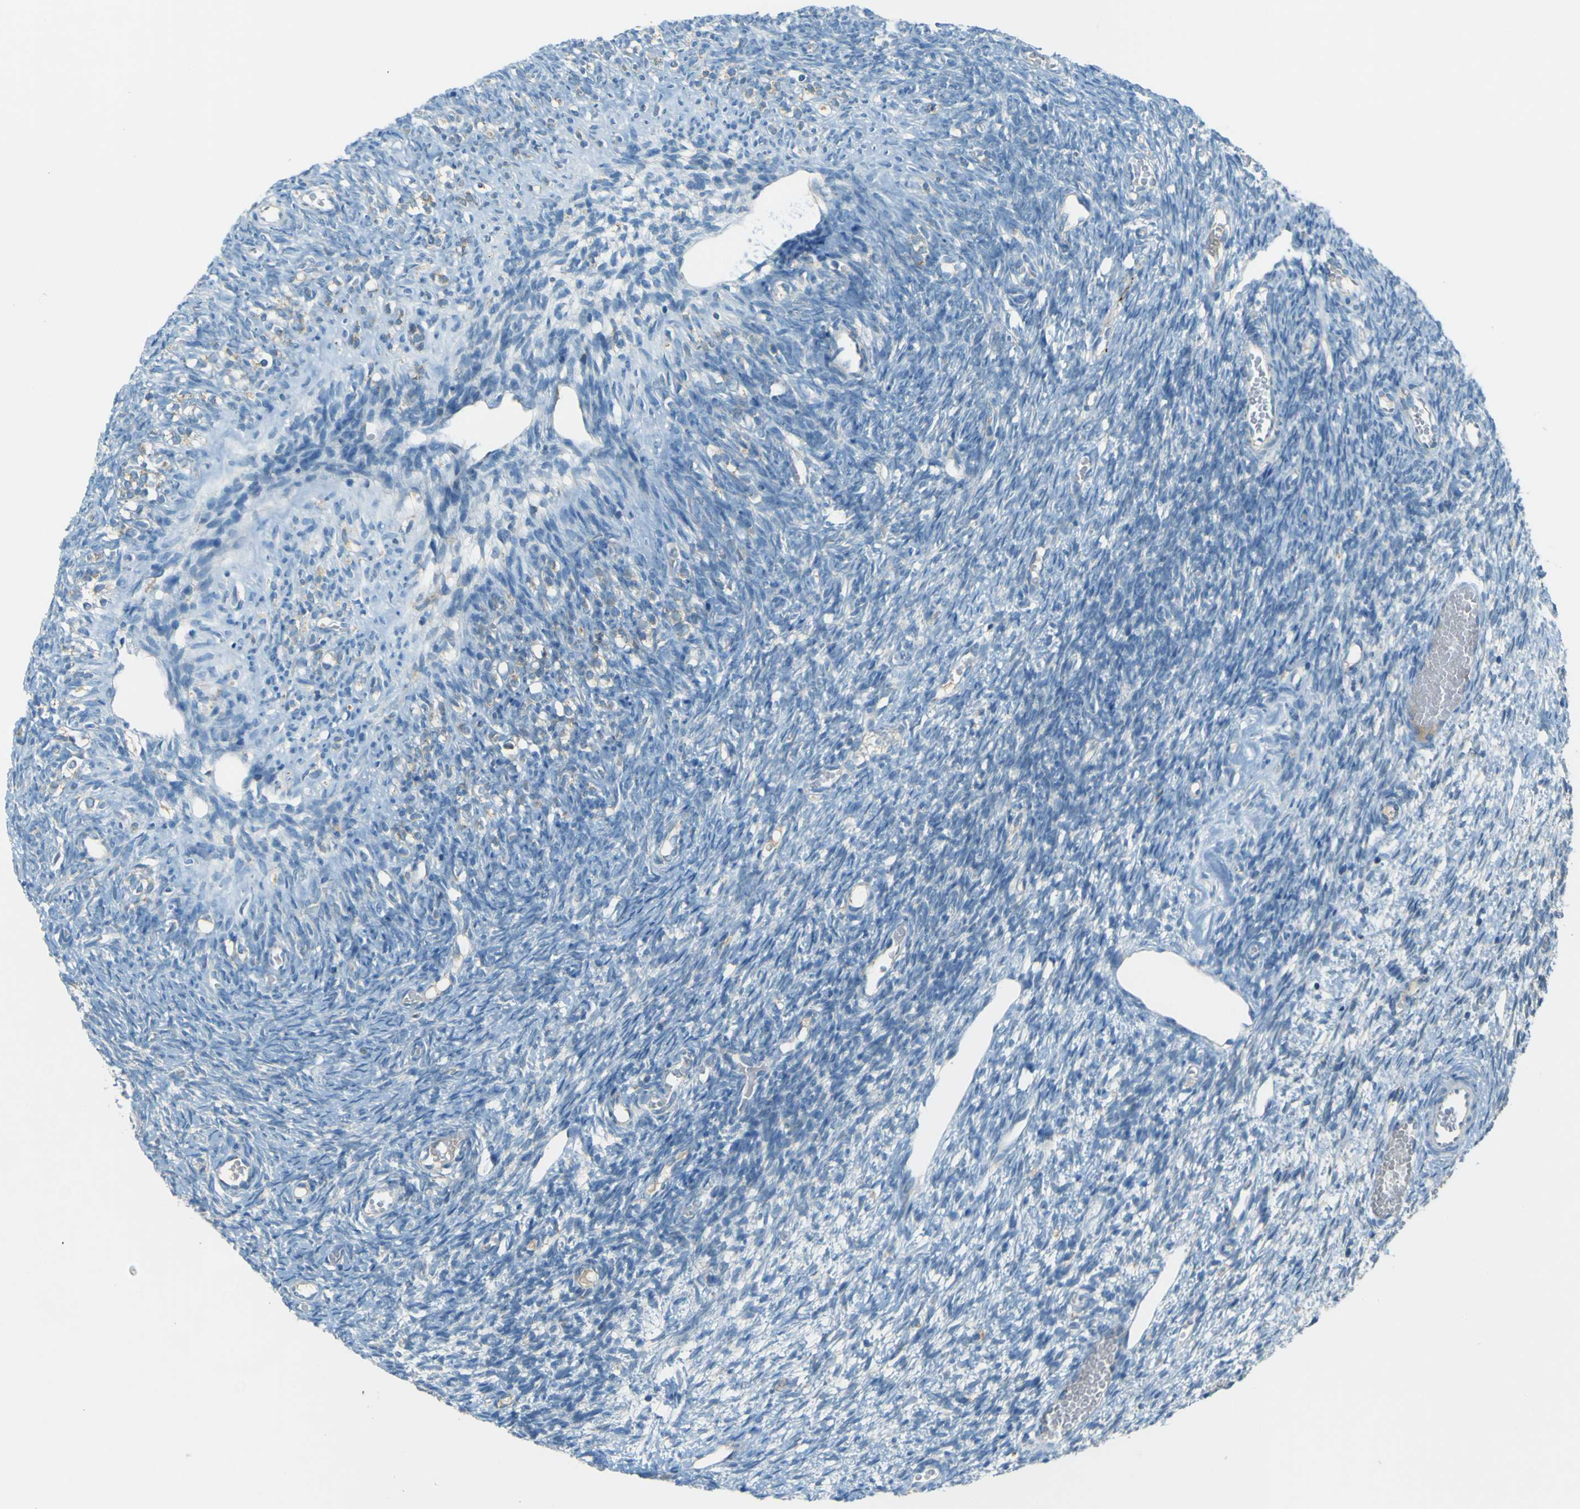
{"staining": {"intensity": "negative", "quantity": "none", "location": "none"}, "tissue": "ovary", "cell_type": "Ovarian stroma cells", "image_type": "normal", "snomed": [{"axis": "morphology", "description": "Normal tissue, NOS"}, {"axis": "topography", "description": "Ovary"}], "caption": "The immunohistochemistry image has no significant expression in ovarian stroma cells of ovary. Brightfield microscopy of IHC stained with DAB (brown) and hematoxylin (blue), captured at high magnification.", "gene": "FKTN", "patient": {"sex": "female", "age": 35}}